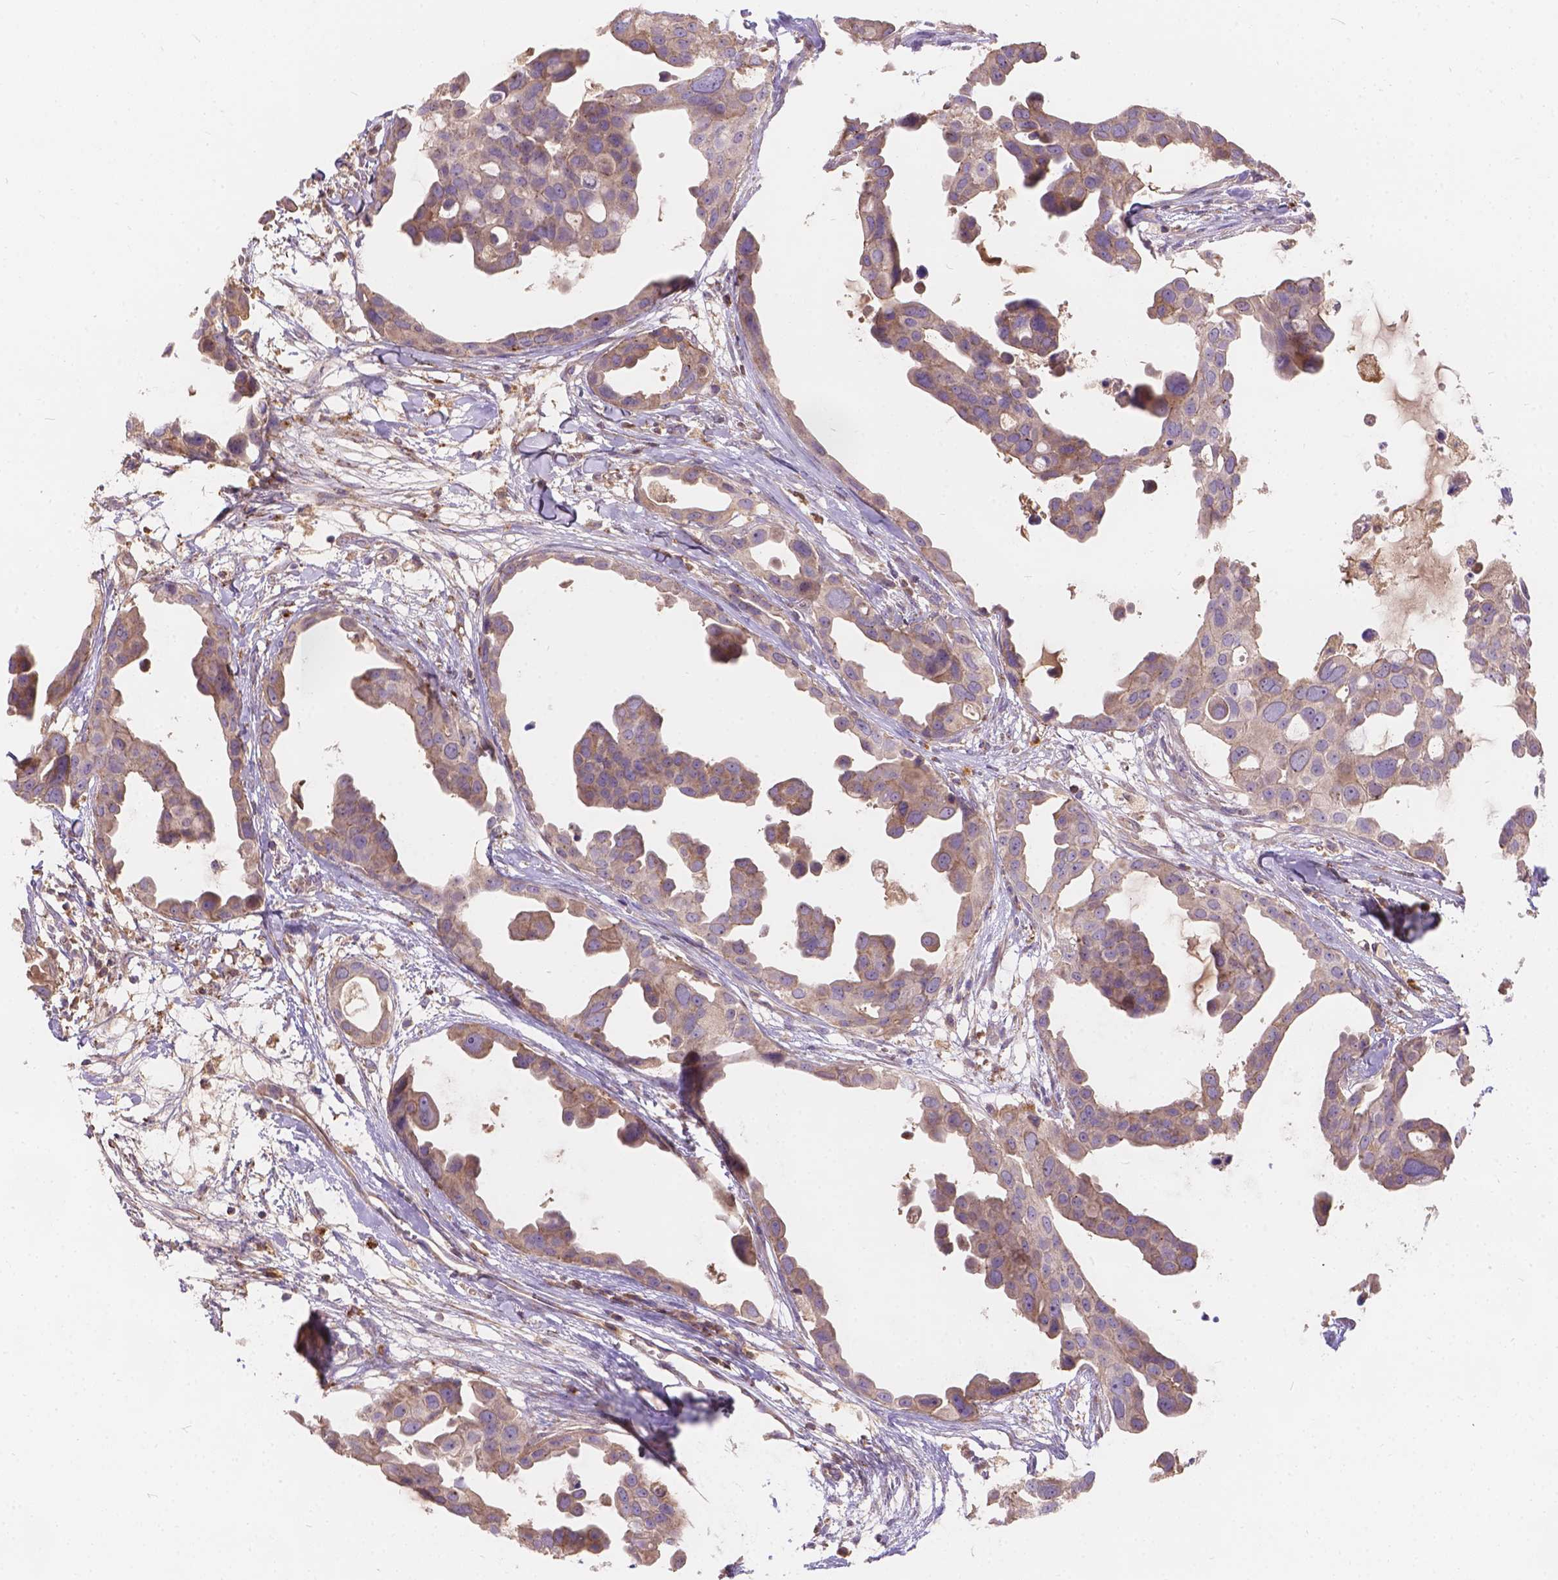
{"staining": {"intensity": "moderate", "quantity": ">75%", "location": "cytoplasmic/membranous"}, "tissue": "breast cancer", "cell_type": "Tumor cells", "image_type": "cancer", "snomed": [{"axis": "morphology", "description": "Duct carcinoma"}, {"axis": "topography", "description": "Breast"}], "caption": "Protein expression by immunohistochemistry shows moderate cytoplasmic/membranous positivity in about >75% of tumor cells in breast cancer.", "gene": "CDK10", "patient": {"sex": "female", "age": 38}}